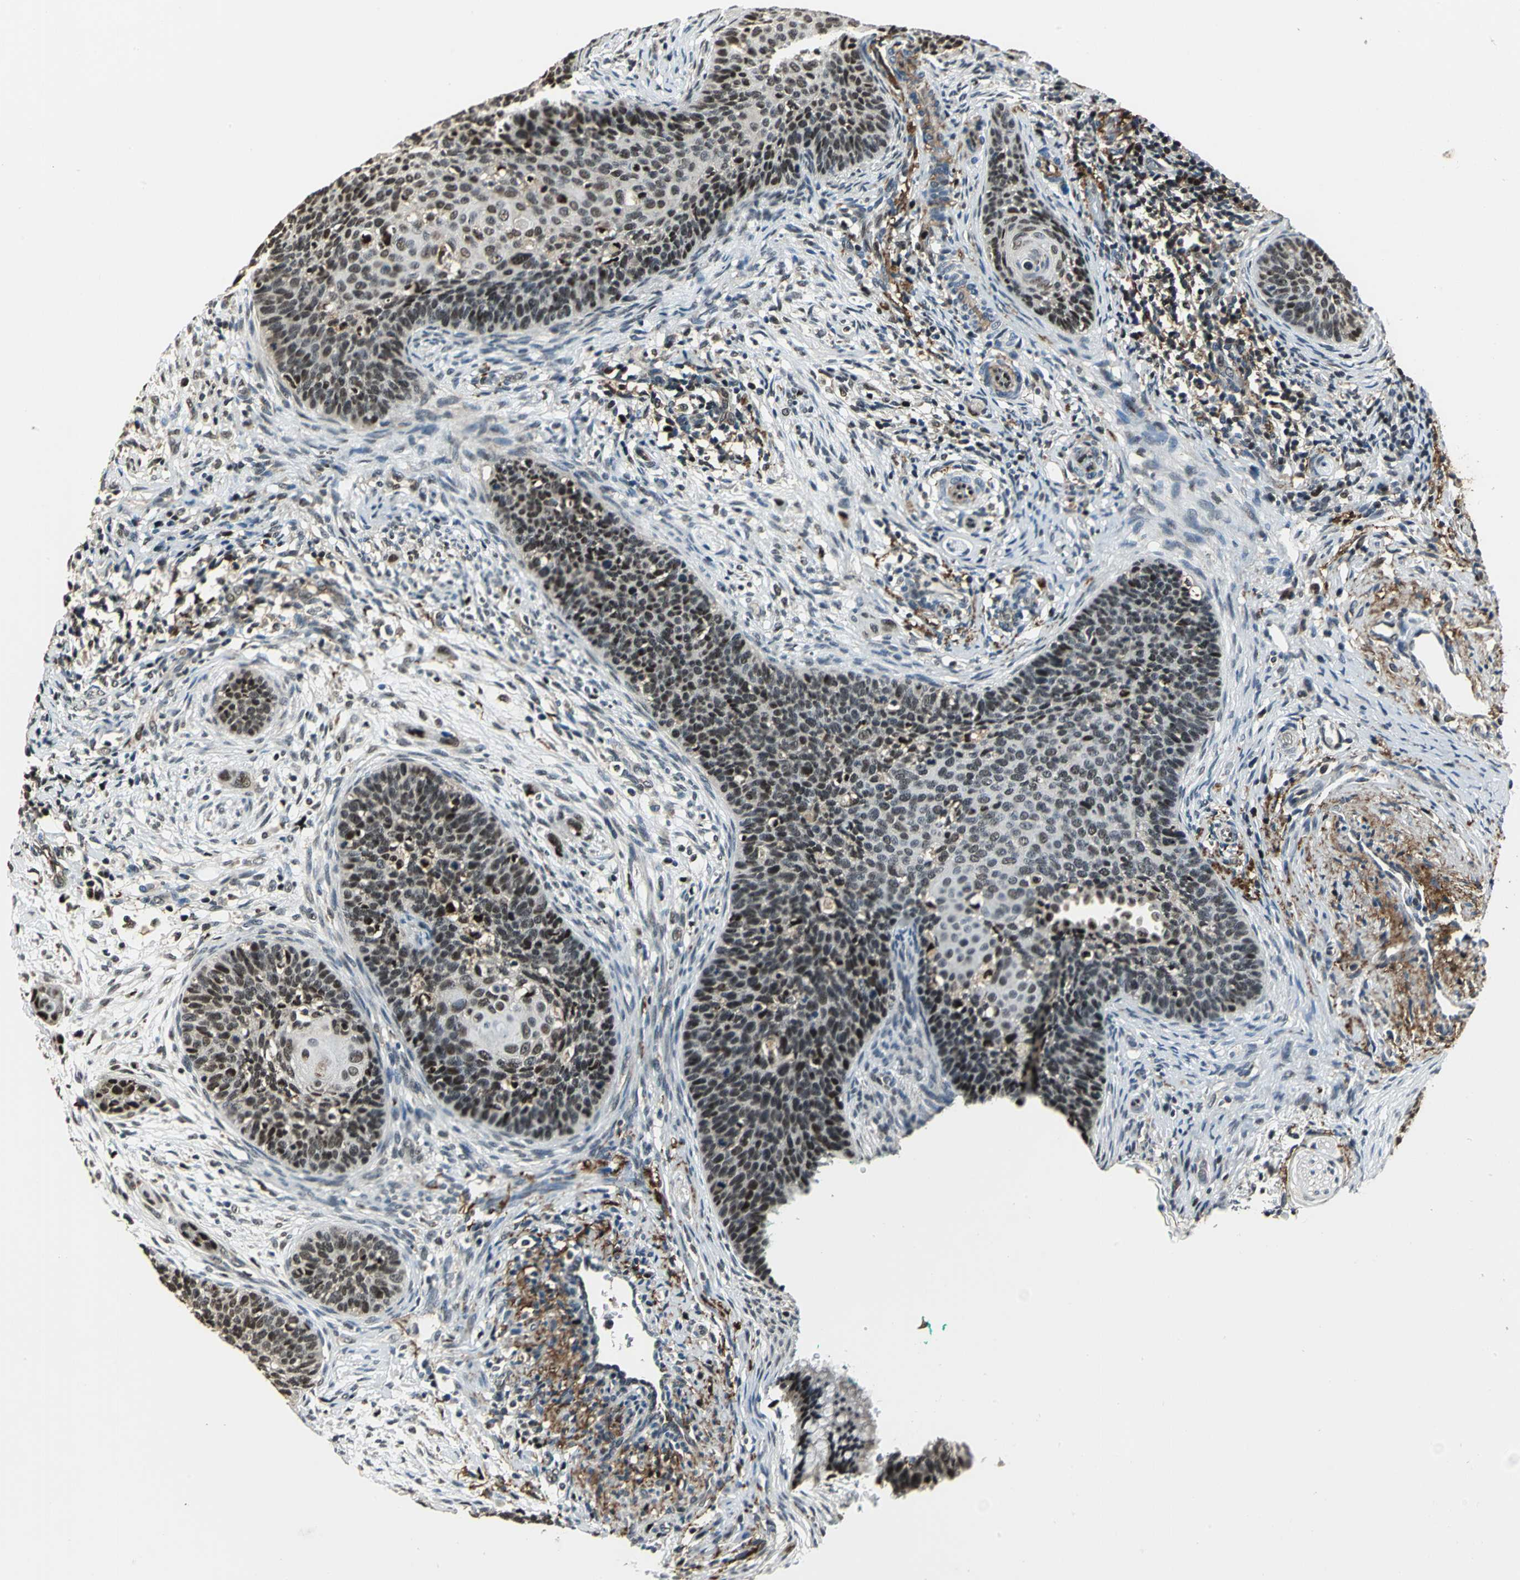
{"staining": {"intensity": "moderate", "quantity": ">75%", "location": "nuclear"}, "tissue": "cervical cancer", "cell_type": "Tumor cells", "image_type": "cancer", "snomed": [{"axis": "morphology", "description": "Squamous cell carcinoma, NOS"}, {"axis": "topography", "description": "Cervix"}], "caption": "Cervical squamous cell carcinoma stained with a brown dye displays moderate nuclear positive staining in about >75% of tumor cells.", "gene": "MIS18BP1", "patient": {"sex": "female", "age": 33}}